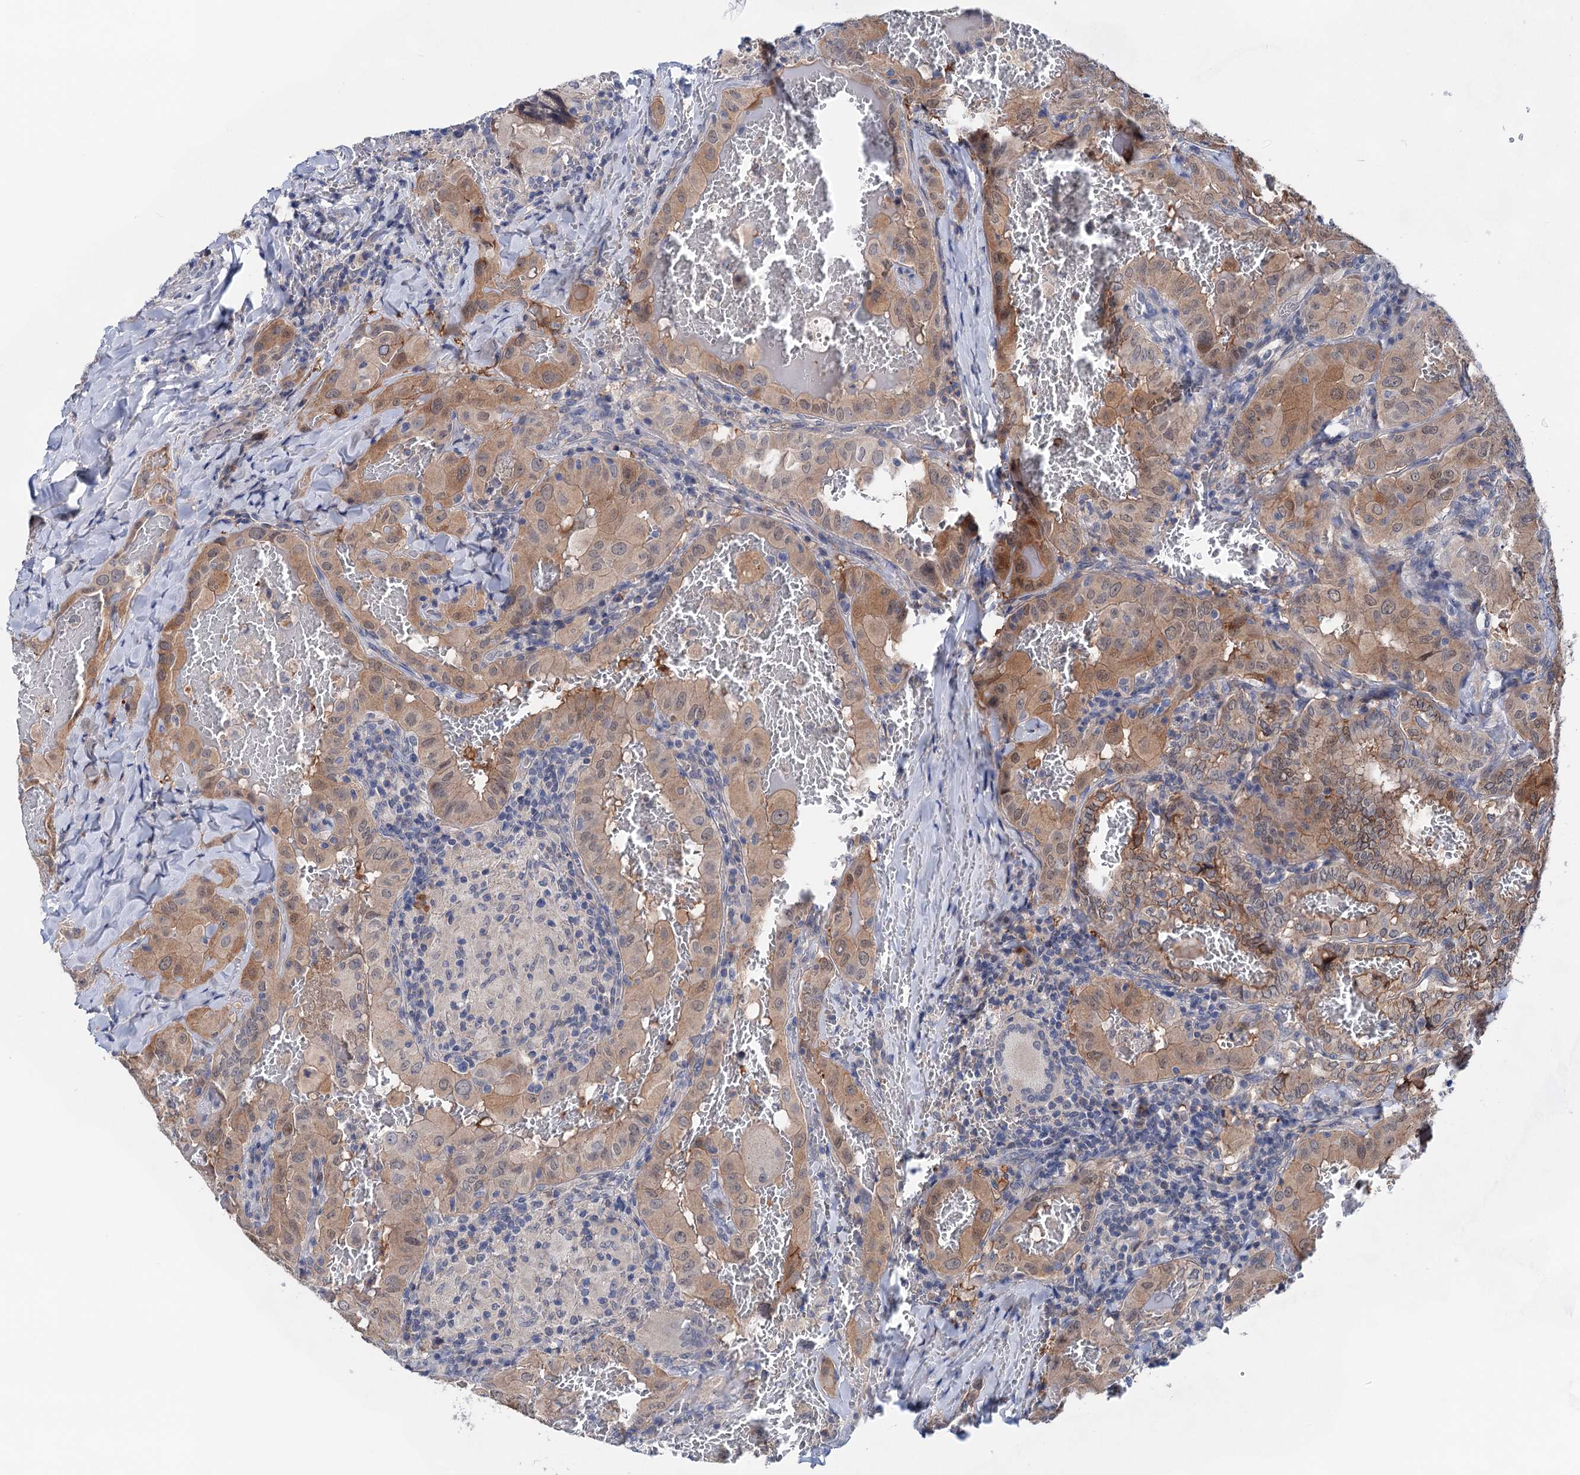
{"staining": {"intensity": "moderate", "quantity": "<25%", "location": "cytoplasmic/membranous,nuclear"}, "tissue": "thyroid cancer", "cell_type": "Tumor cells", "image_type": "cancer", "snomed": [{"axis": "morphology", "description": "Papillary adenocarcinoma, NOS"}, {"axis": "topography", "description": "Thyroid gland"}], "caption": "Moderate cytoplasmic/membranous and nuclear protein positivity is identified in about <25% of tumor cells in thyroid cancer. (Stains: DAB (3,3'-diaminobenzidine) in brown, nuclei in blue, Microscopy: brightfield microscopy at high magnification).", "gene": "MORN3", "patient": {"sex": "female", "age": 72}}